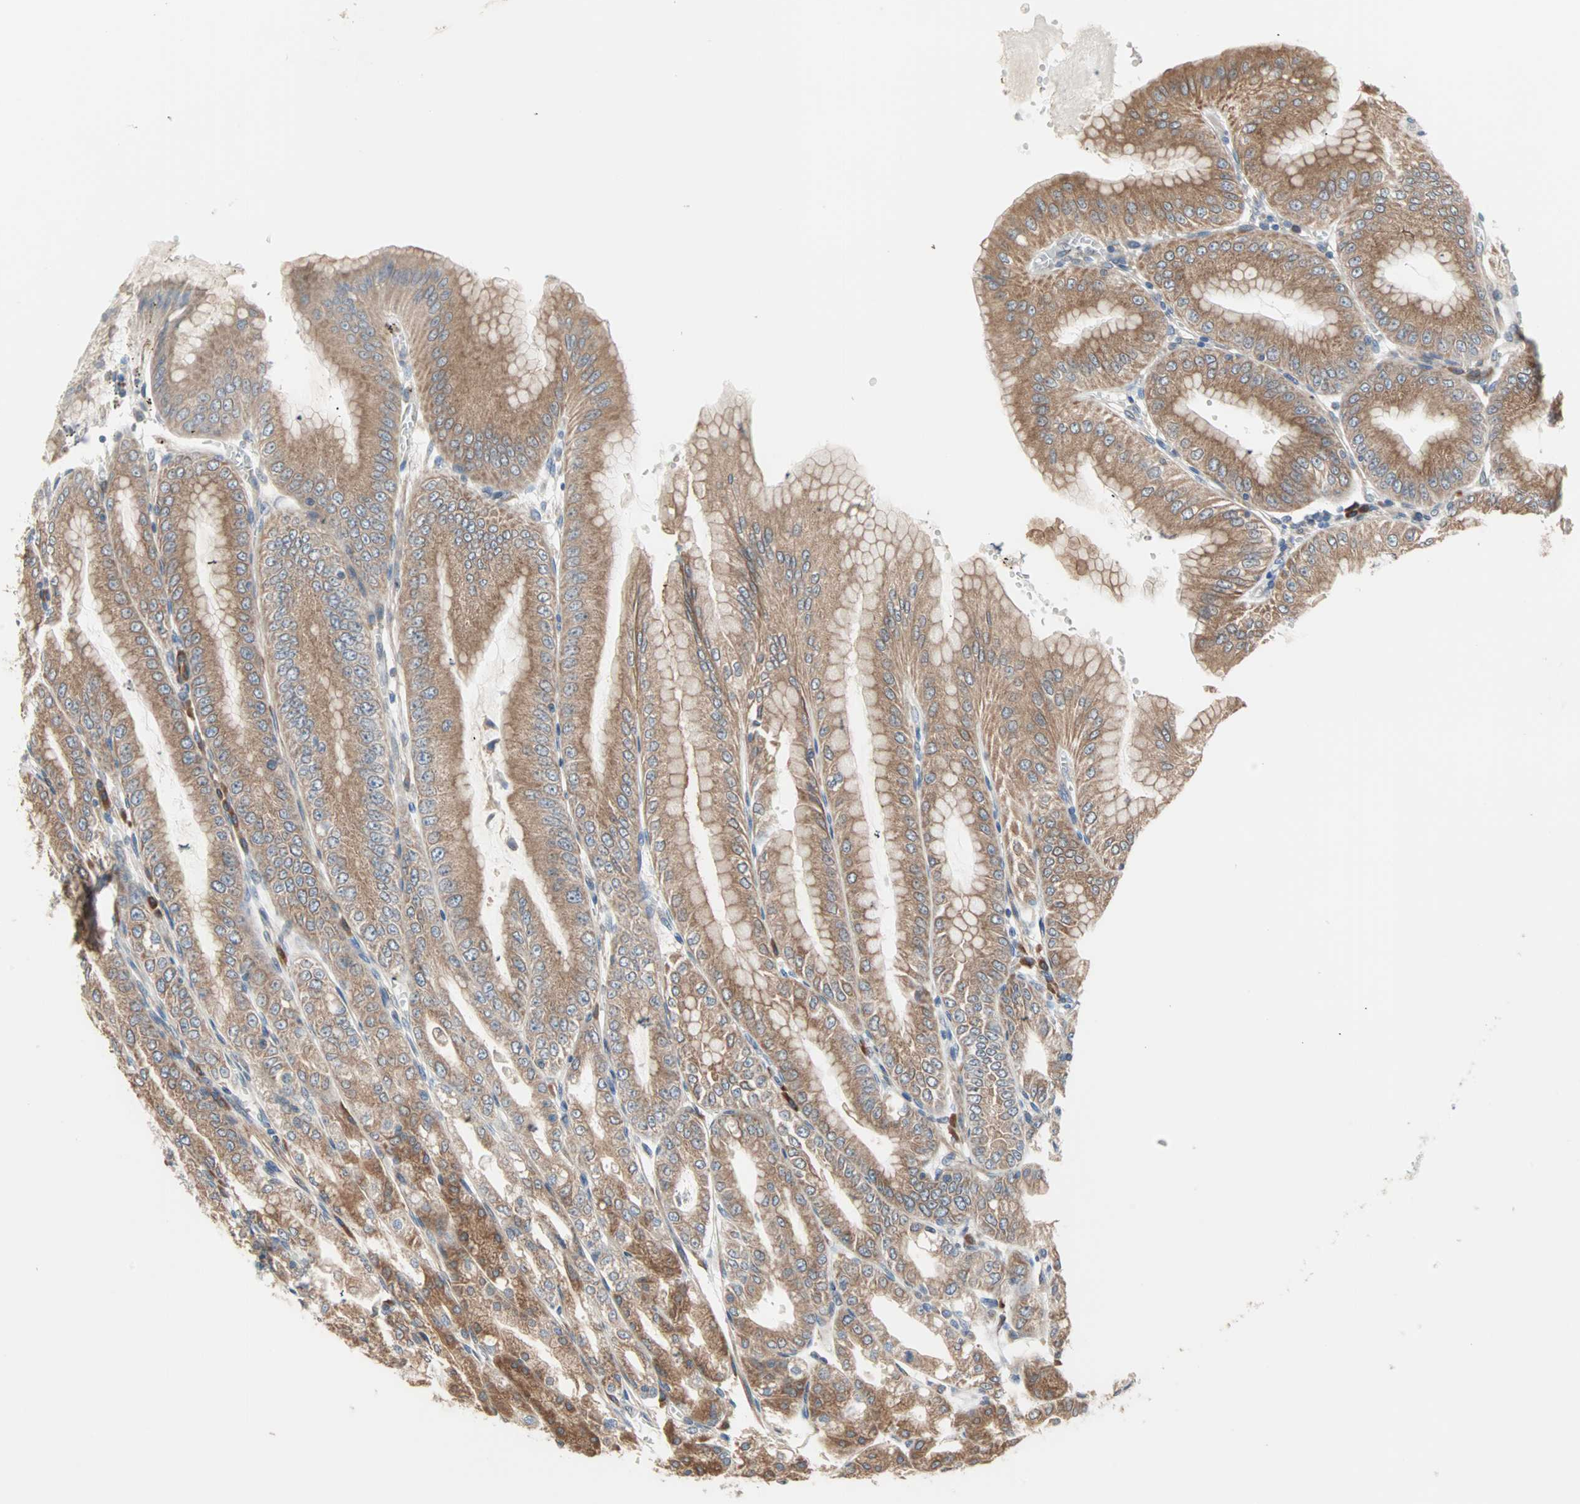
{"staining": {"intensity": "moderate", "quantity": ">75%", "location": "cytoplasmic/membranous"}, "tissue": "stomach", "cell_type": "Glandular cells", "image_type": "normal", "snomed": [{"axis": "morphology", "description": "Normal tissue, NOS"}, {"axis": "topography", "description": "Stomach, lower"}], "caption": "Immunohistochemical staining of normal human stomach exhibits medium levels of moderate cytoplasmic/membranous staining in approximately >75% of glandular cells.", "gene": "SAR1A", "patient": {"sex": "male", "age": 71}}